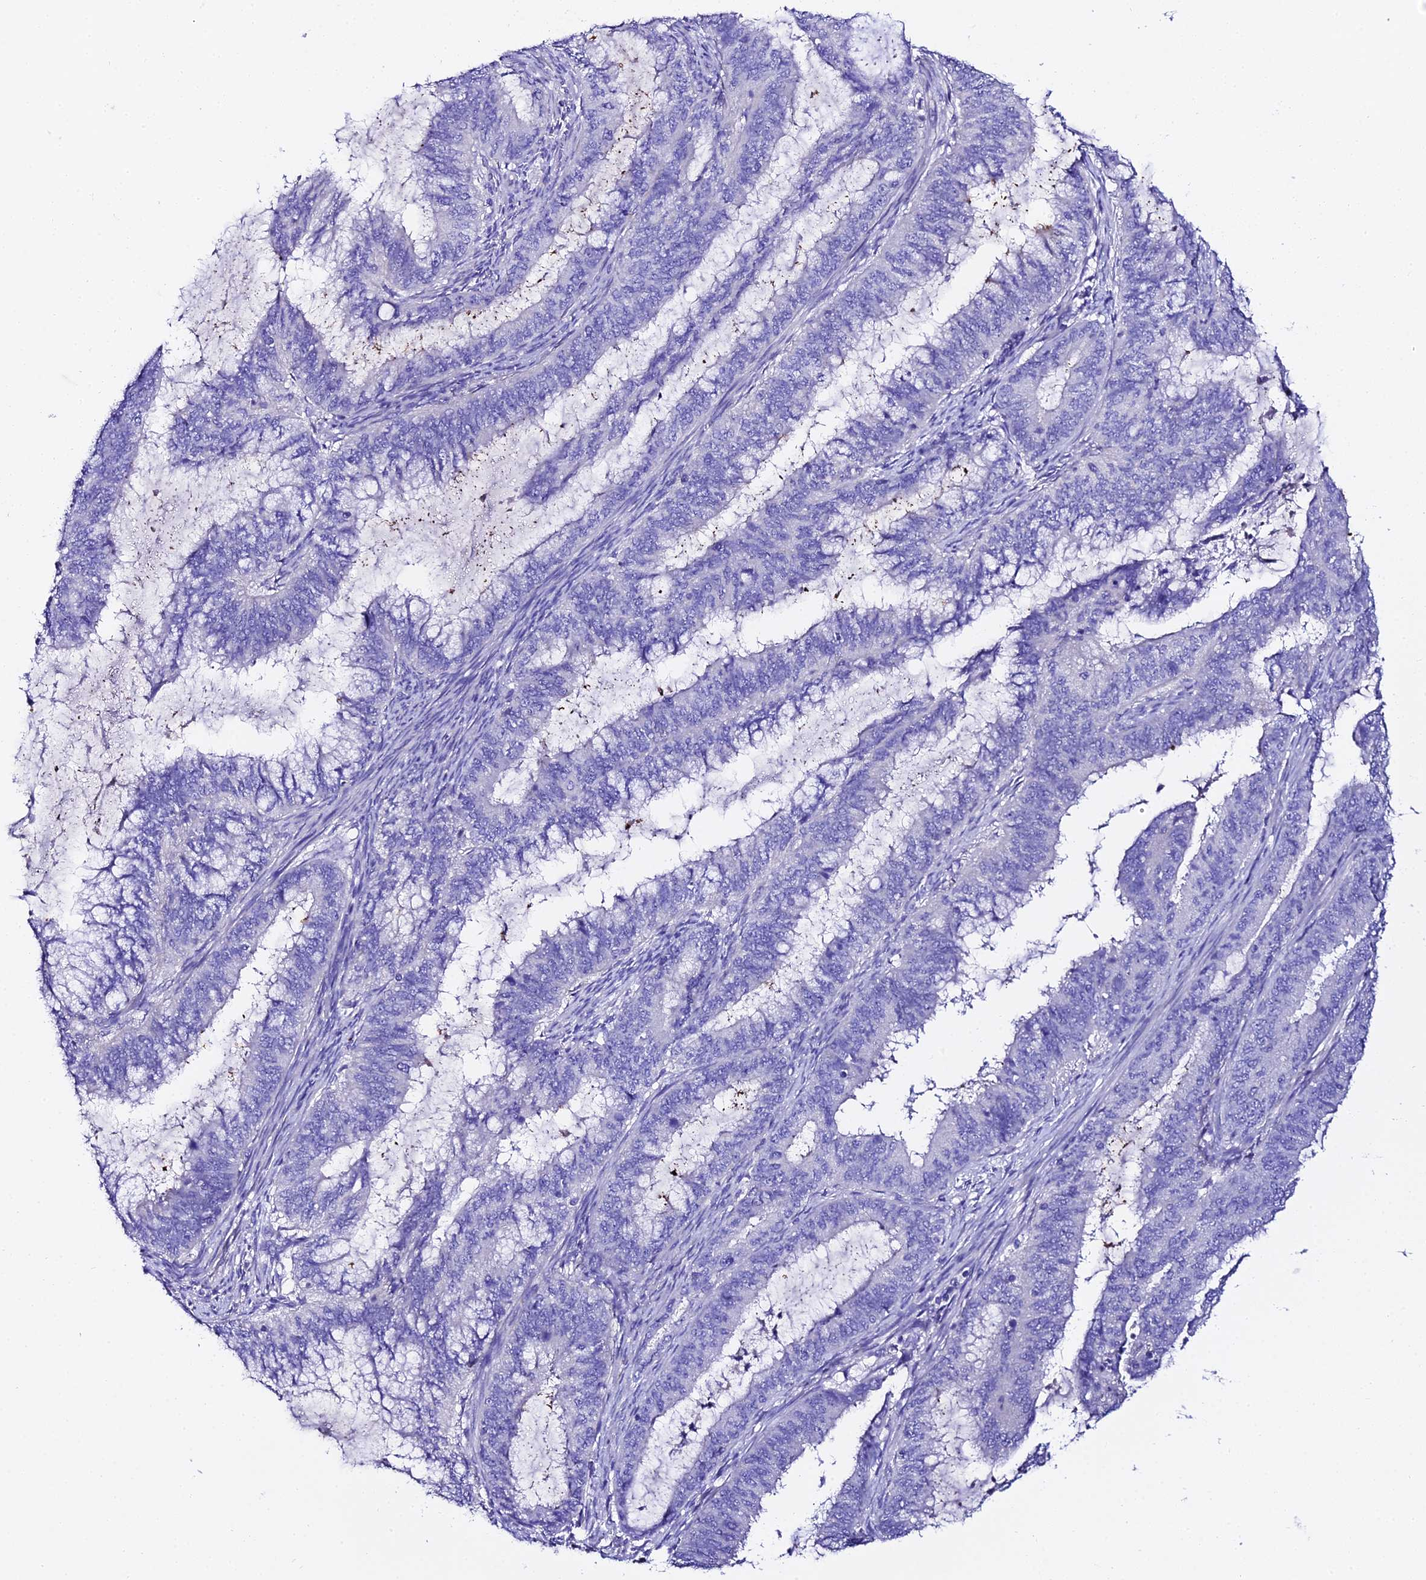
{"staining": {"intensity": "negative", "quantity": "none", "location": "none"}, "tissue": "endometrial cancer", "cell_type": "Tumor cells", "image_type": "cancer", "snomed": [{"axis": "morphology", "description": "Adenocarcinoma, NOS"}, {"axis": "topography", "description": "Endometrium"}], "caption": "A photomicrograph of endometrial cancer (adenocarcinoma) stained for a protein reveals no brown staining in tumor cells.", "gene": "TMEM117", "patient": {"sex": "female", "age": 51}}